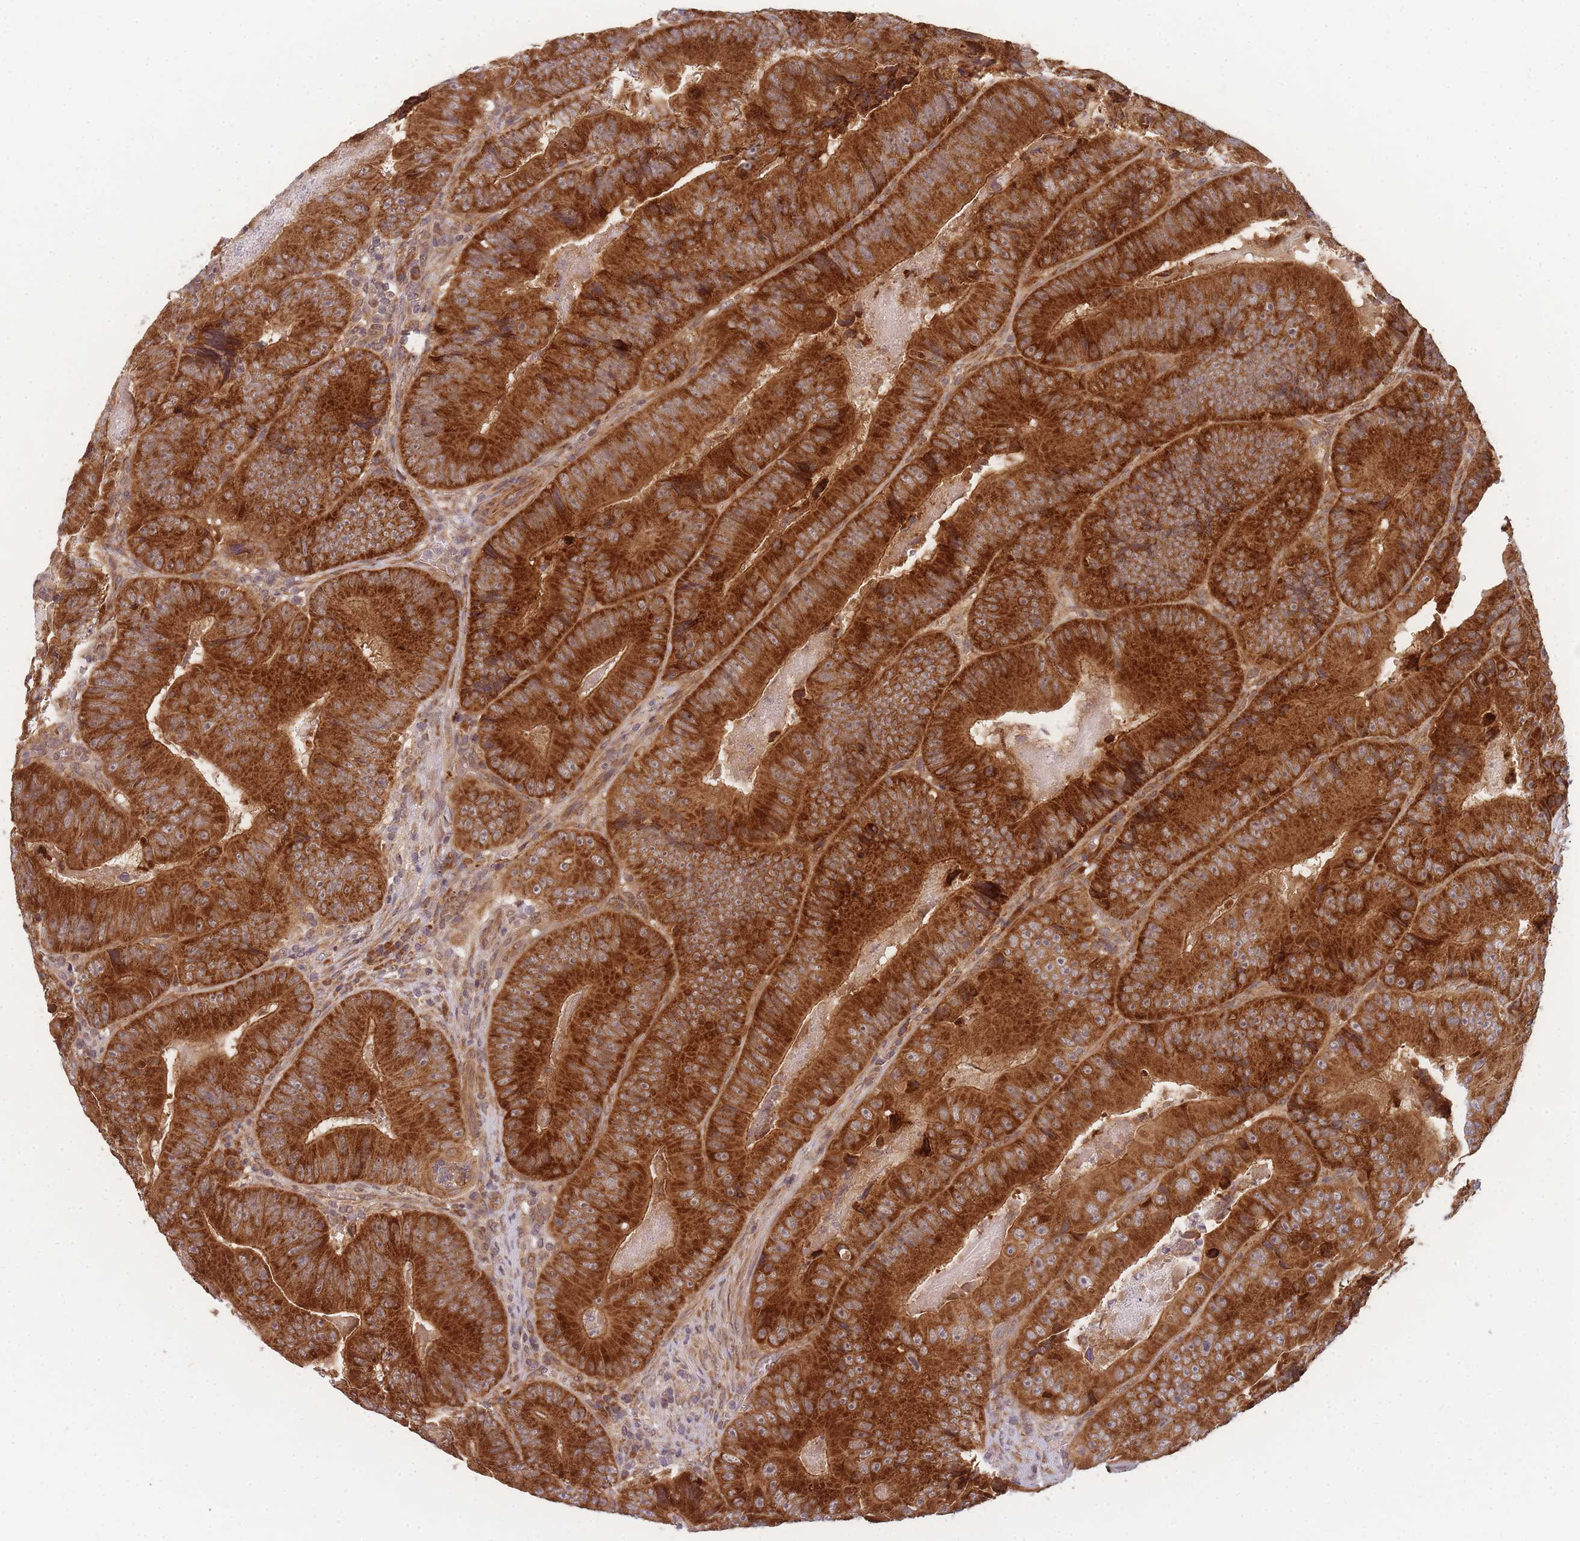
{"staining": {"intensity": "strong", "quantity": ">75%", "location": "cytoplasmic/membranous"}, "tissue": "colorectal cancer", "cell_type": "Tumor cells", "image_type": "cancer", "snomed": [{"axis": "morphology", "description": "Adenocarcinoma, NOS"}, {"axis": "topography", "description": "Colon"}], "caption": "The histopathology image demonstrates immunohistochemical staining of colorectal adenocarcinoma. There is strong cytoplasmic/membranous expression is present in about >75% of tumor cells.", "gene": "MRPL23", "patient": {"sex": "female", "age": 86}}